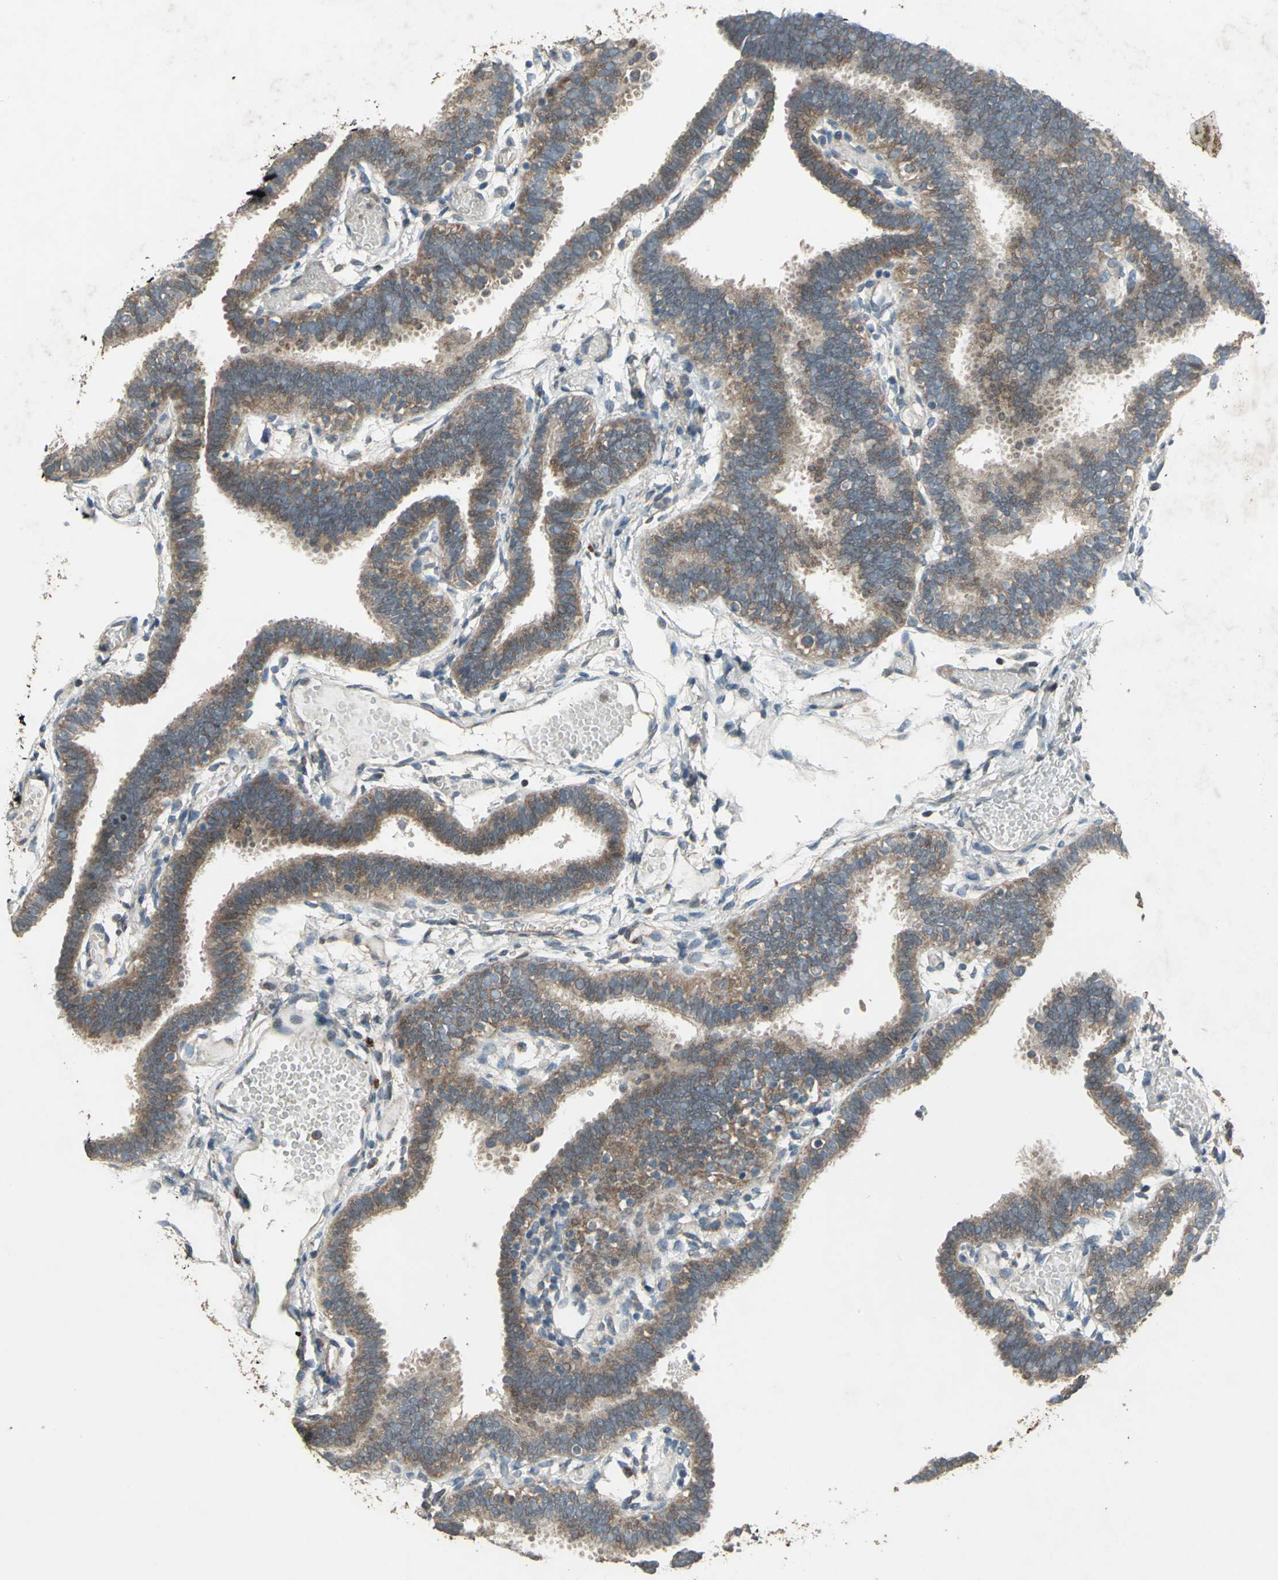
{"staining": {"intensity": "moderate", "quantity": ">75%", "location": "cytoplasmic/membranous"}, "tissue": "fallopian tube", "cell_type": "Glandular cells", "image_type": "normal", "snomed": [{"axis": "morphology", "description": "Normal tissue, NOS"}, {"axis": "topography", "description": "Fallopian tube"}], "caption": "Protein staining exhibits moderate cytoplasmic/membranous positivity in about >75% of glandular cells in unremarkable fallopian tube.", "gene": "SEPTIN4", "patient": {"sex": "female", "age": 29}}